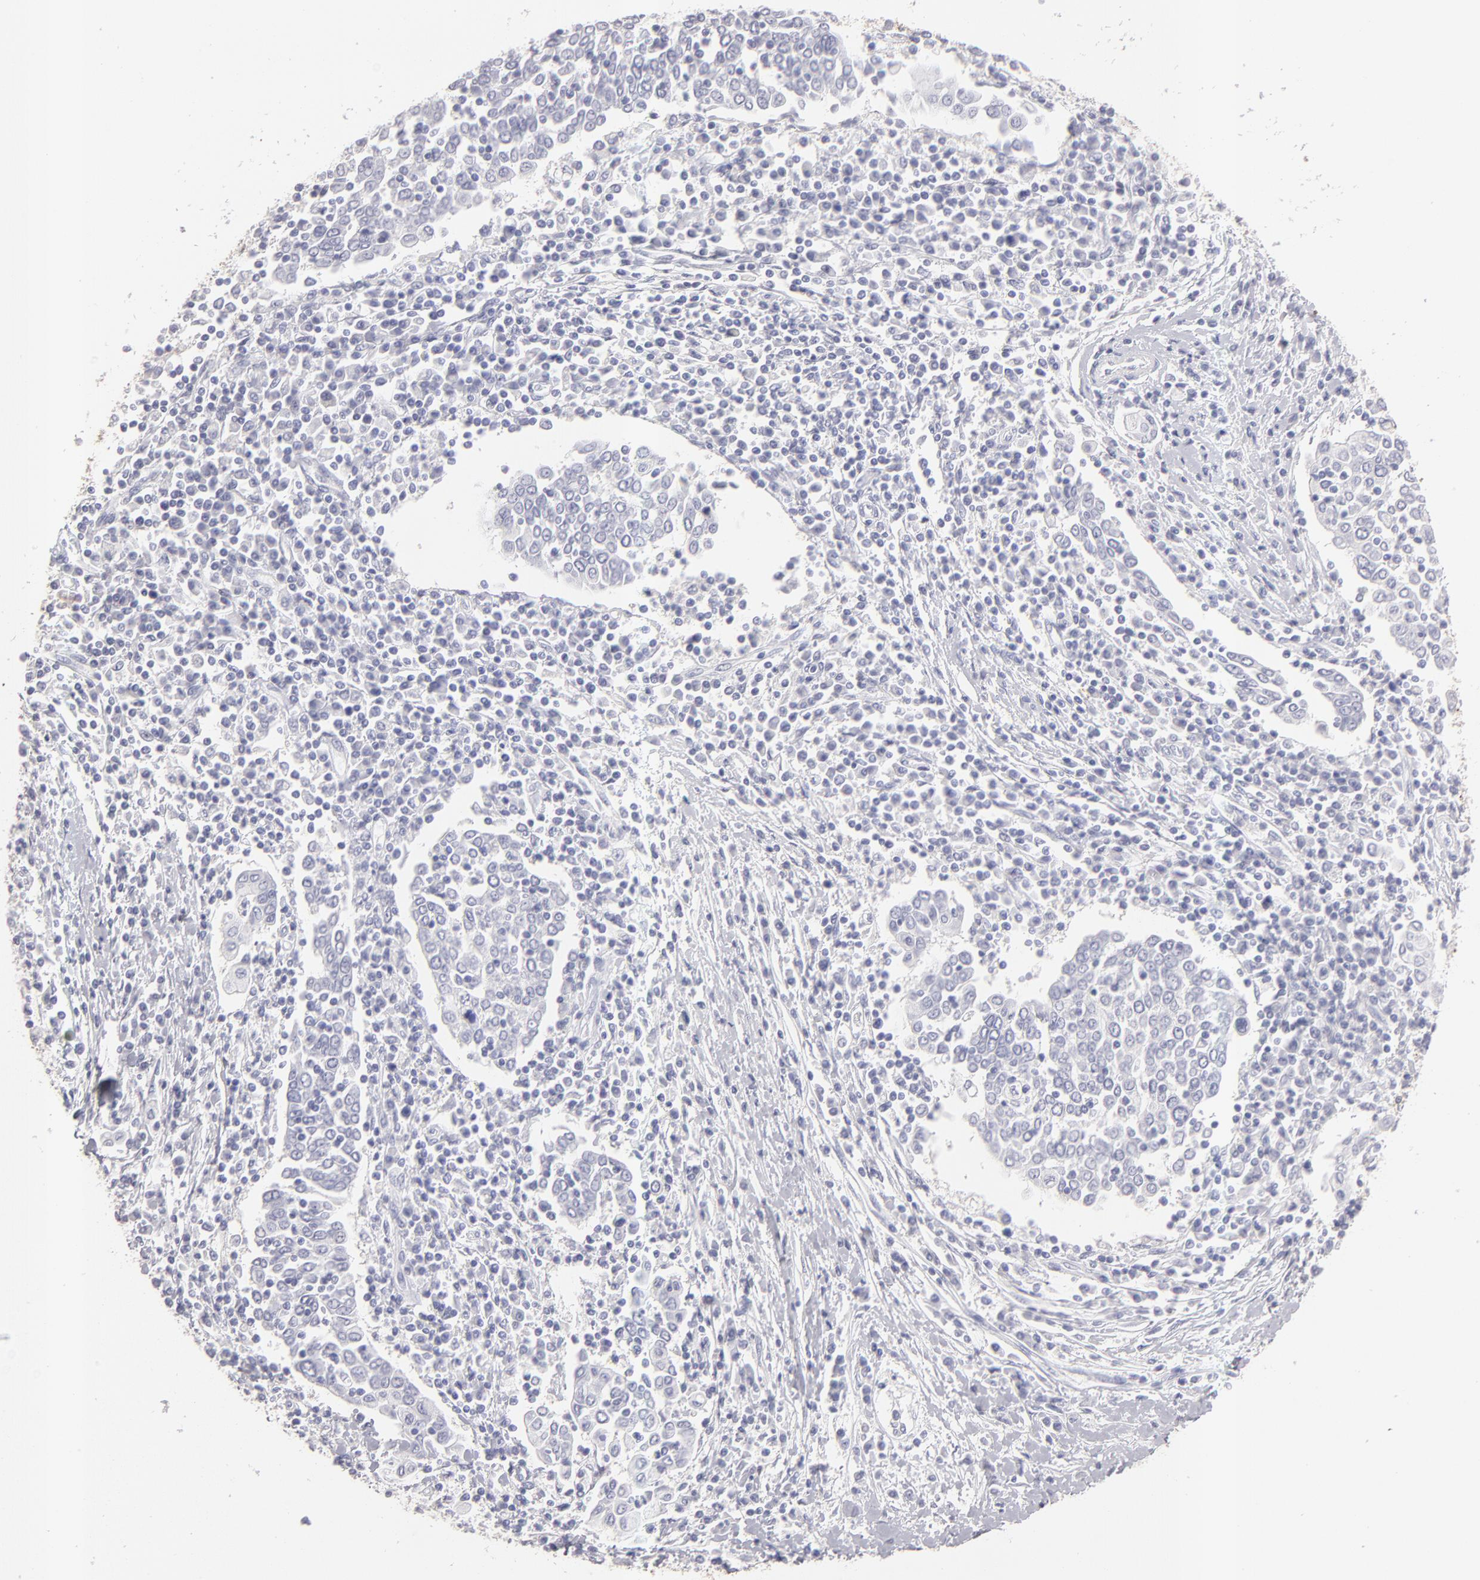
{"staining": {"intensity": "negative", "quantity": "none", "location": "none"}, "tissue": "cervical cancer", "cell_type": "Tumor cells", "image_type": "cancer", "snomed": [{"axis": "morphology", "description": "Squamous cell carcinoma, NOS"}, {"axis": "topography", "description": "Cervix"}], "caption": "Cervical cancer (squamous cell carcinoma) stained for a protein using IHC reveals no positivity tumor cells.", "gene": "ABCC4", "patient": {"sex": "female", "age": 40}}